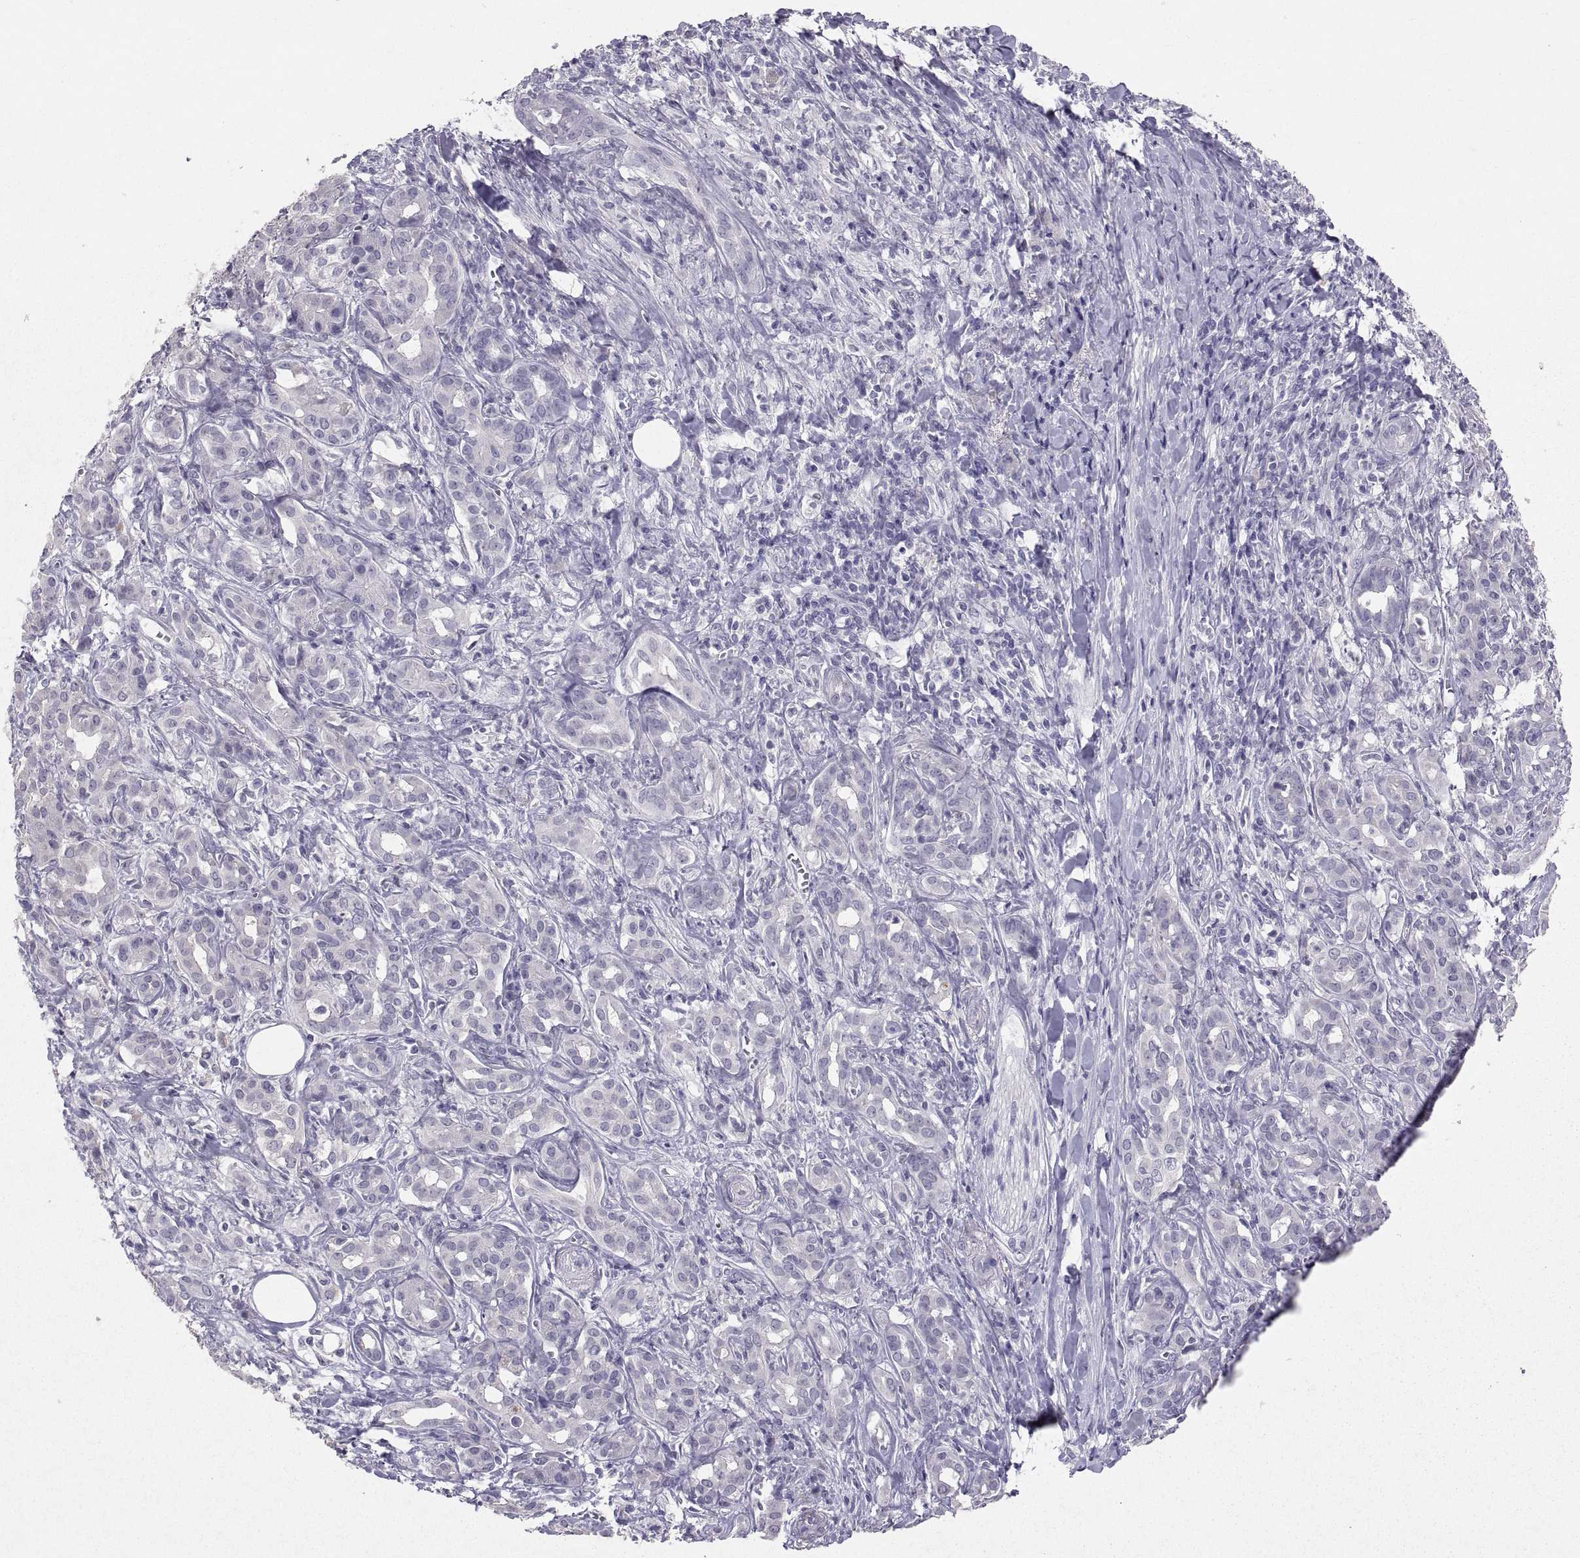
{"staining": {"intensity": "negative", "quantity": "none", "location": "none"}, "tissue": "pancreatic cancer", "cell_type": "Tumor cells", "image_type": "cancer", "snomed": [{"axis": "morphology", "description": "Adenocarcinoma, NOS"}, {"axis": "topography", "description": "Pancreas"}], "caption": "A high-resolution histopathology image shows IHC staining of pancreatic cancer (adenocarcinoma), which shows no significant positivity in tumor cells. (Stains: DAB immunohistochemistry with hematoxylin counter stain, Microscopy: brightfield microscopy at high magnification).", "gene": "PTN", "patient": {"sex": "male", "age": 61}}